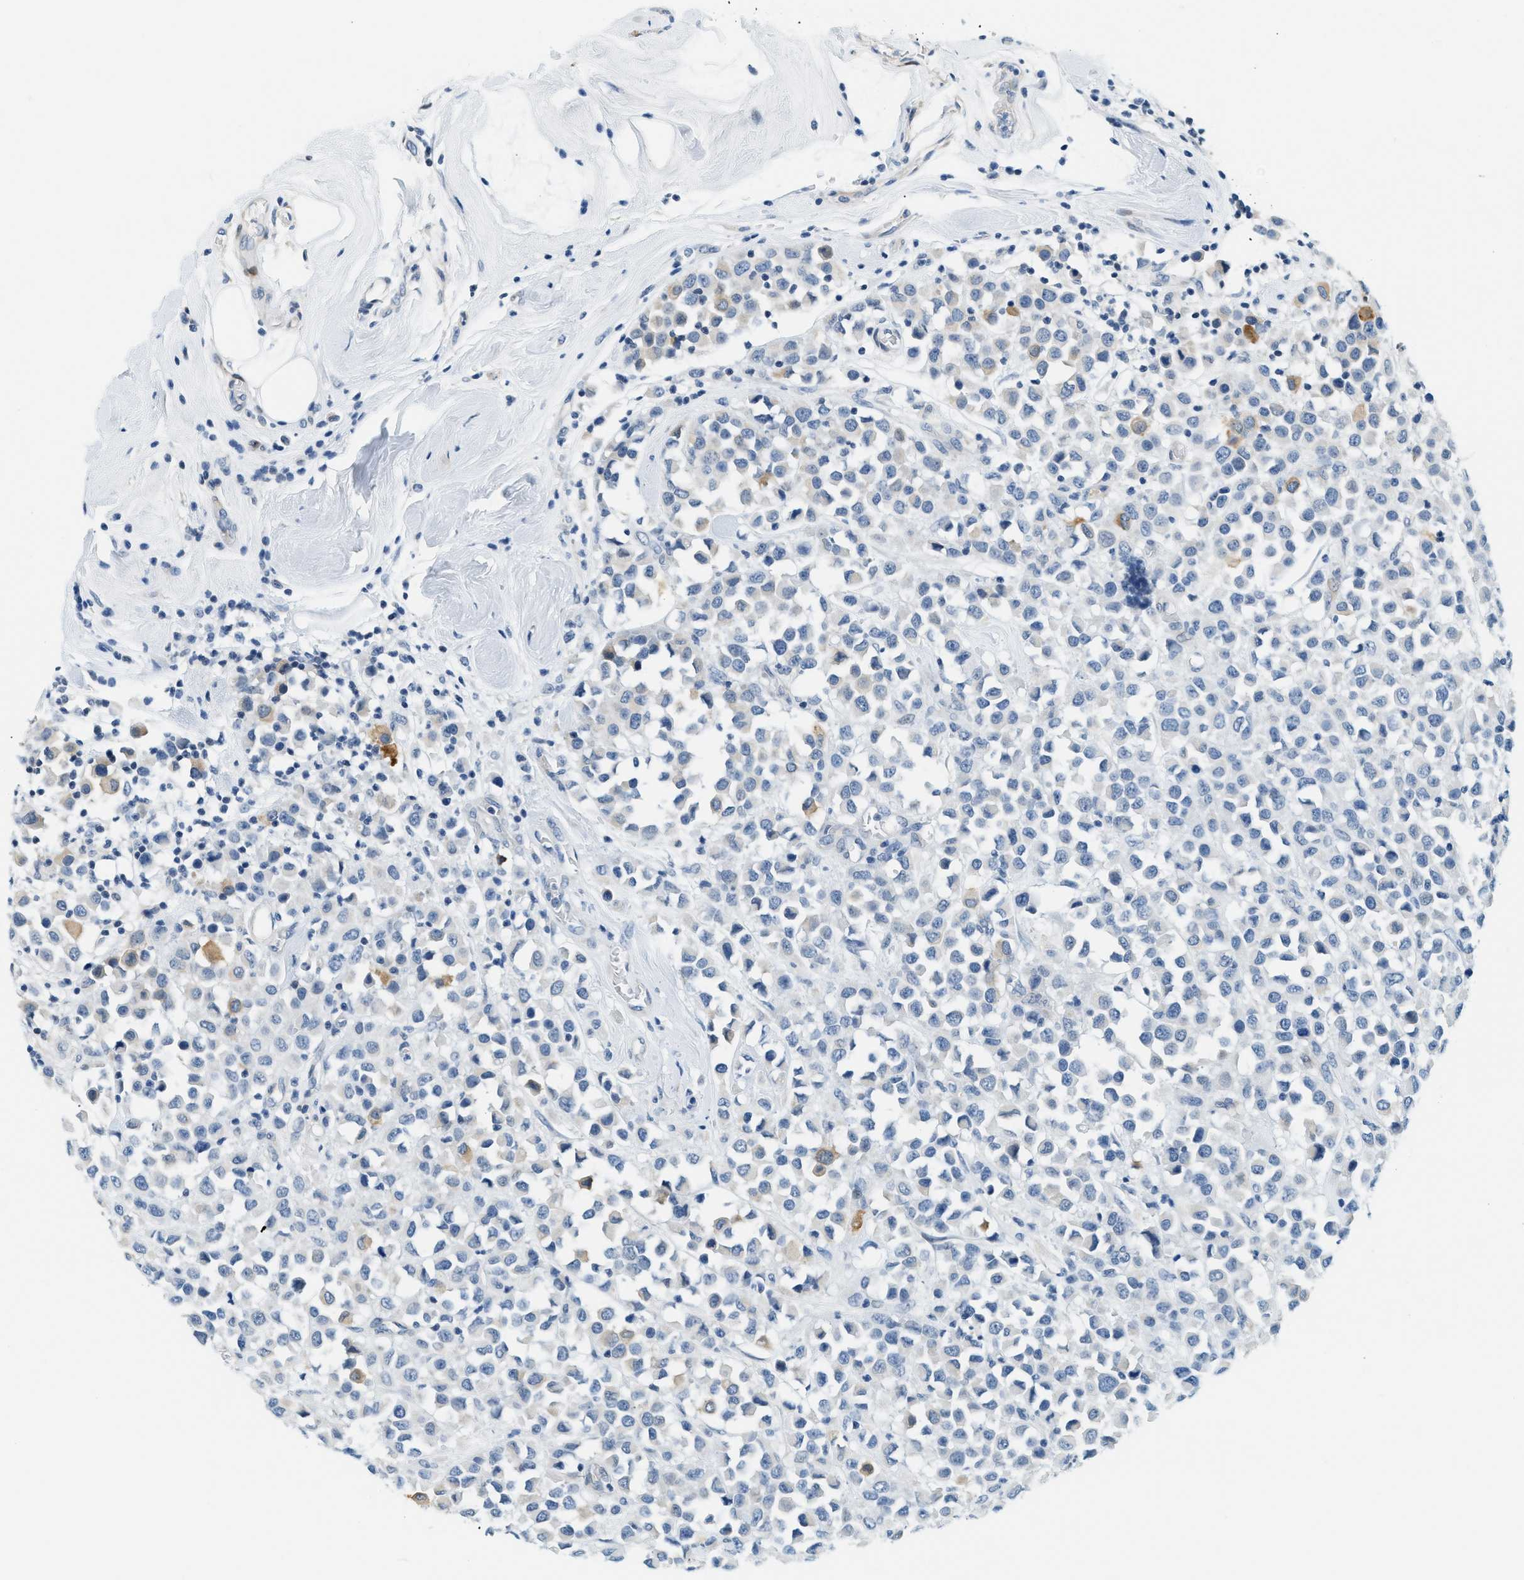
{"staining": {"intensity": "negative", "quantity": "none", "location": "none"}, "tissue": "breast cancer", "cell_type": "Tumor cells", "image_type": "cancer", "snomed": [{"axis": "morphology", "description": "Duct carcinoma"}, {"axis": "topography", "description": "Breast"}], "caption": "Immunohistochemistry of breast invasive ductal carcinoma demonstrates no positivity in tumor cells. Nuclei are stained in blue.", "gene": "CYP4X1", "patient": {"sex": "female", "age": 61}}